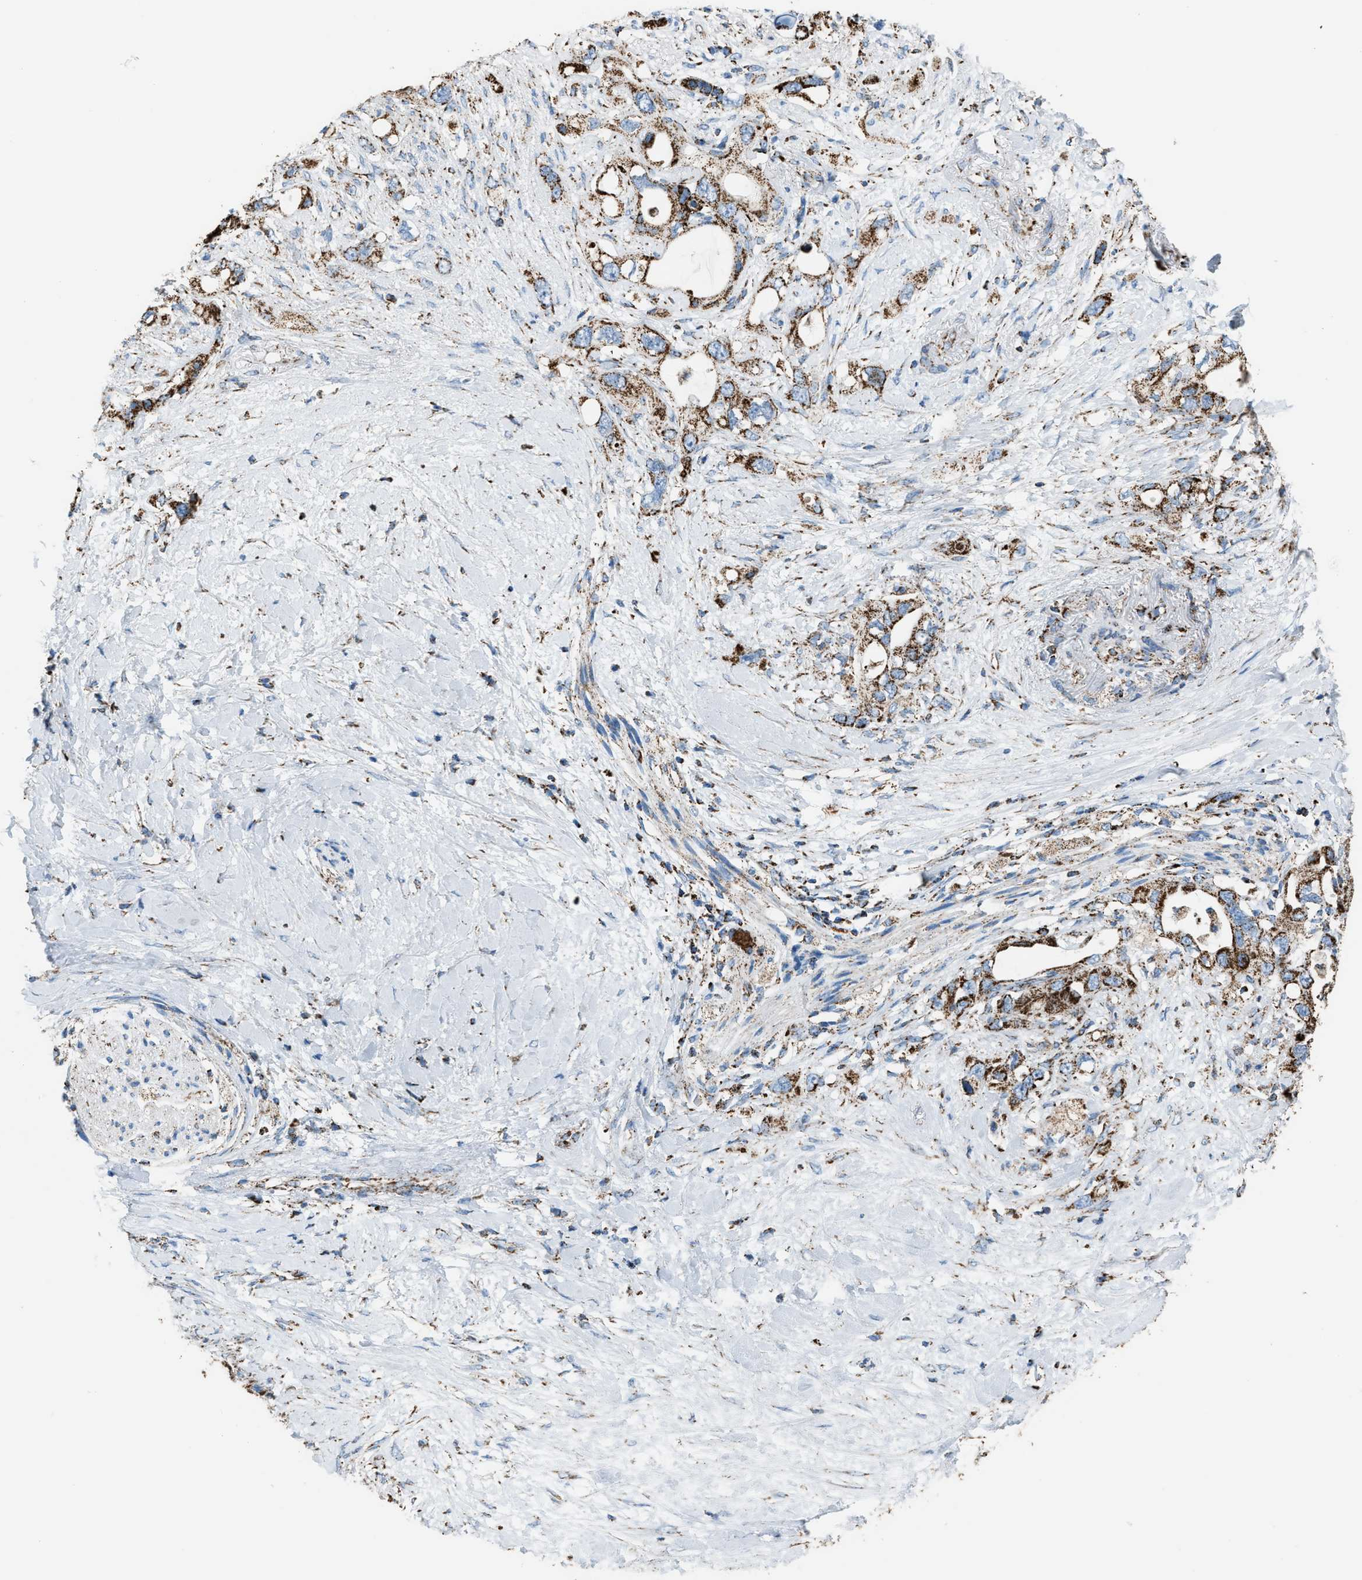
{"staining": {"intensity": "strong", "quantity": ">75%", "location": "cytoplasmic/membranous"}, "tissue": "pancreatic cancer", "cell_type": "Tumor cells", "image_type": "cancer", "snomed": [{"axis": "morphology", "description": "Adenocarcinoma, NOS"}, {"axis": "topography", "description": "Pancreas"}], "caption": "Immunohistochemical staining of human adenocarcinoma (pancreatic) exhibits high levels of strong cytoplasmic/membranous protein expression in about >75% of tumor cells.", "gene": "MDH2", "patient": {"sex": "female", "age": 56}}